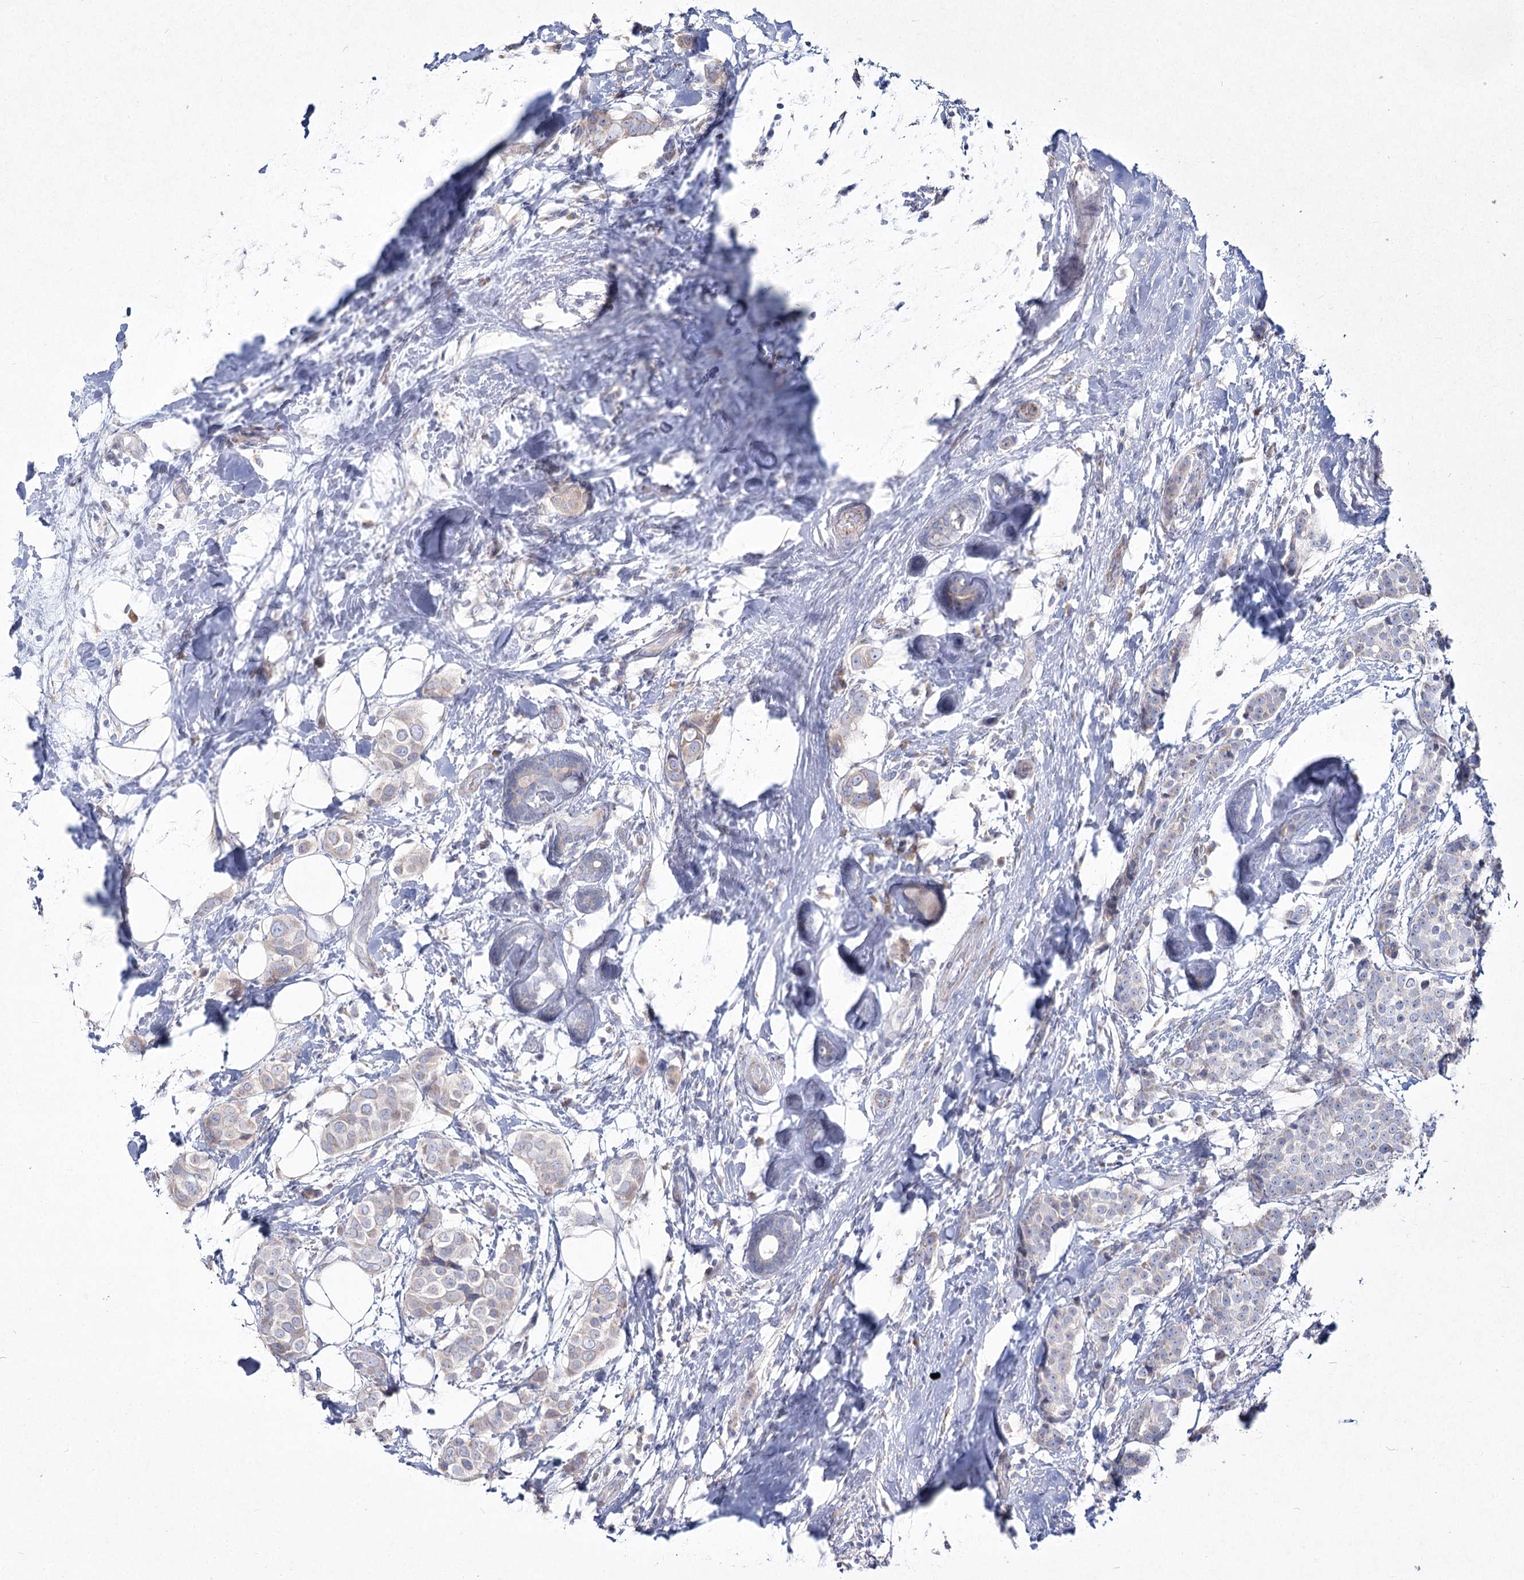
{"staining": {"intensity": "negative", "quantity": "none", "location": "none"}, "tissue": "breast cancer", "cell_type": "Tumor cells", "image_type": "cancer", "snomed": [{"axis": "morphology", "description": "Lobular carcinoma"}, {"axis": "topography", "description": "Breast"}], "caption": "Immunohistochemical staining of human breast lobular carcinoma shows no significant expression in tumor cells.", "gene": "NIPAL4", "patient": {"sex": "female", "age": 51}}